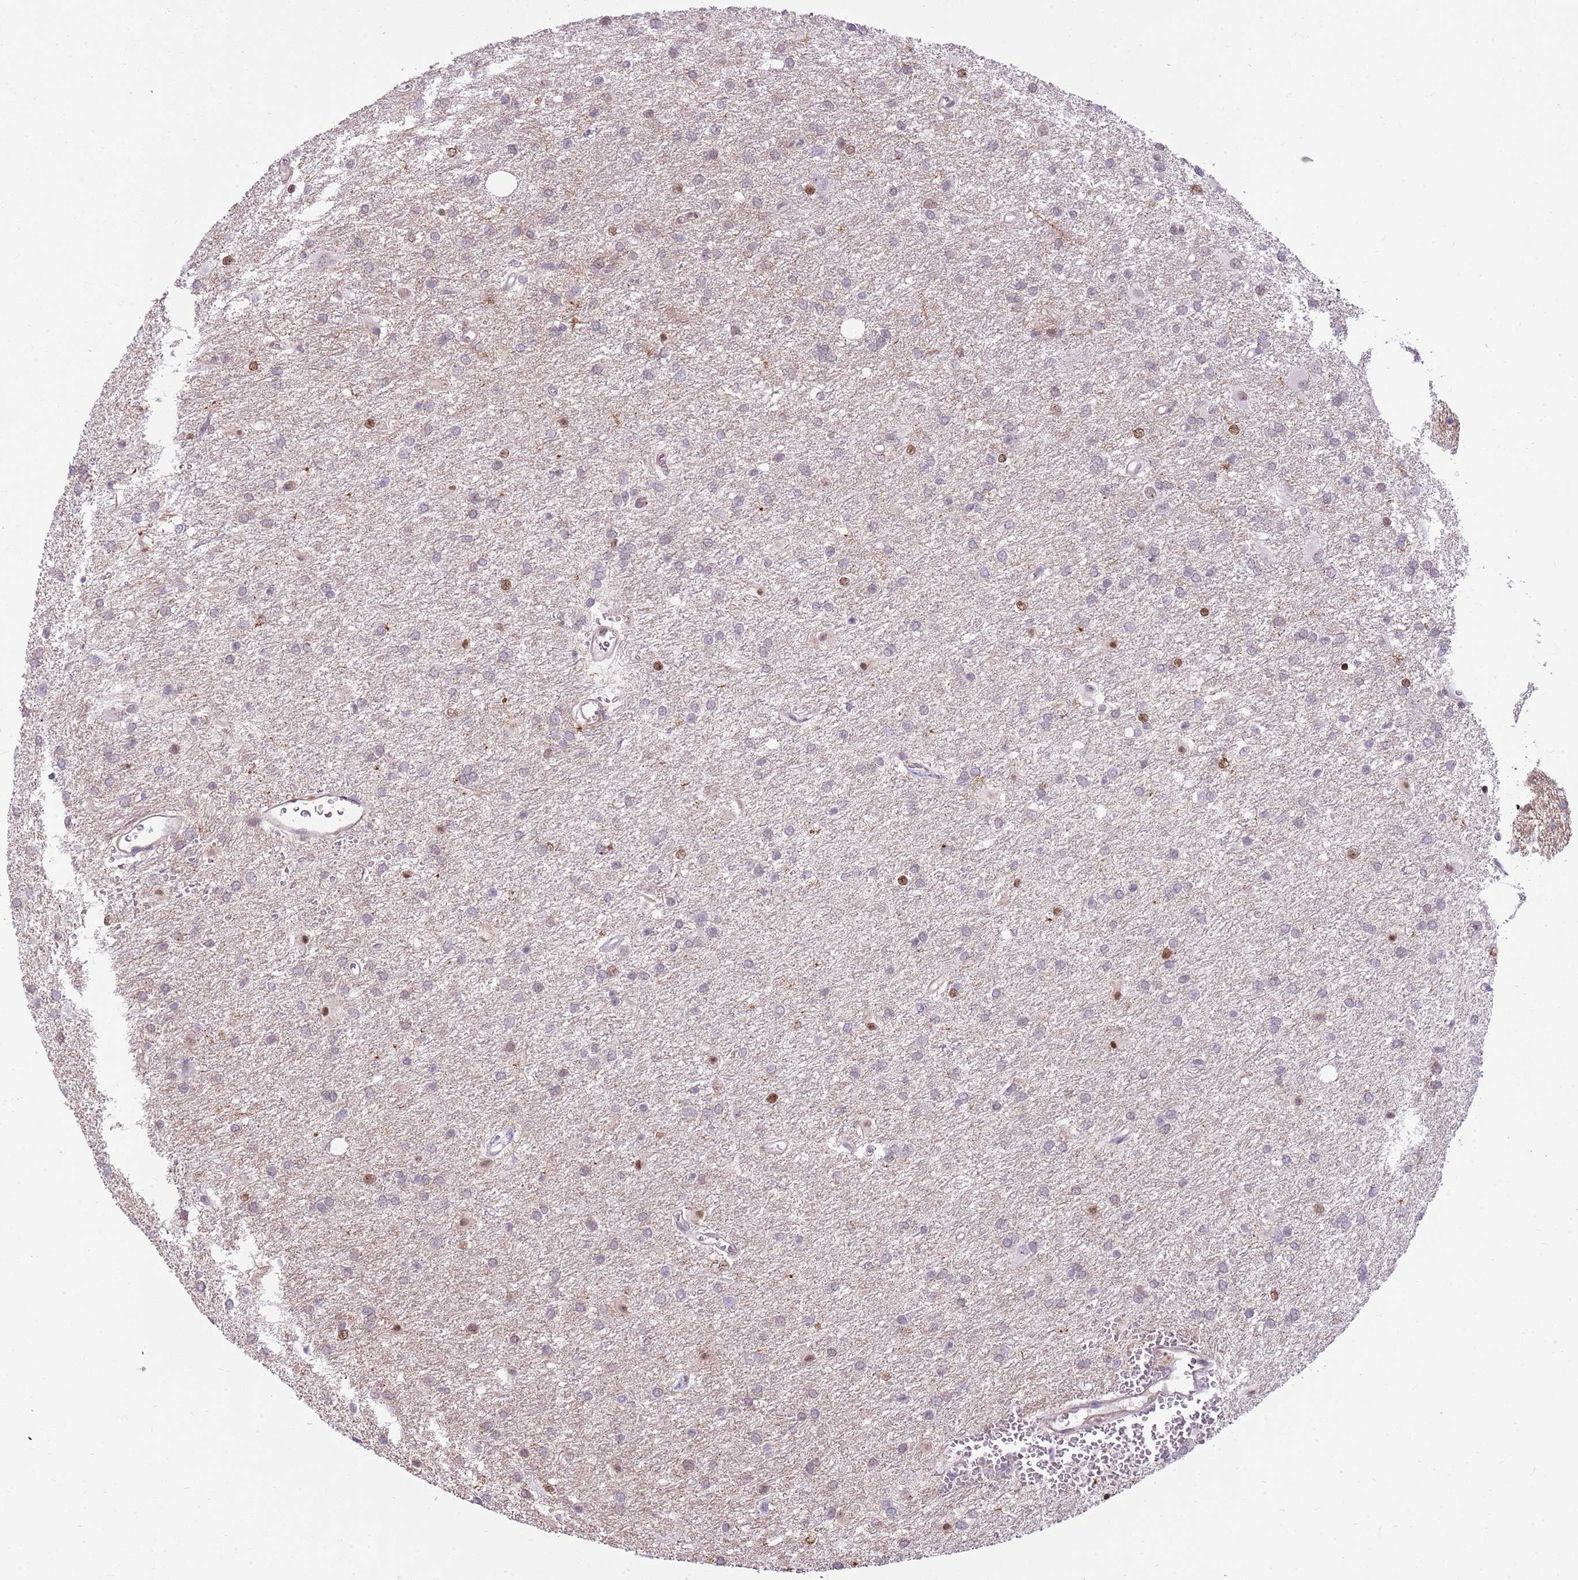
{"staining": {"intensity": "moderate", "quantity": "<25%", "location": "nuclear"}, "tissue": "glioma", "cell_type": "Tumor cells", "image_type": "cancer", "snomed": [{"axis": "morphology", "description": "Glioma, malignant, High grade"}, {"axis": "topography", "description": "Brain"}], "caption": "A histopathology image of human glioma stained for a protein shows moderate nuclear brown staining in tumor cells. The staining was performed using DAB, with brown indicating positive protein expression. Nuclei are stained blue with hematoxylin.", "gene": "DHX32", "patient": {"sex": "female", "age": 50}}